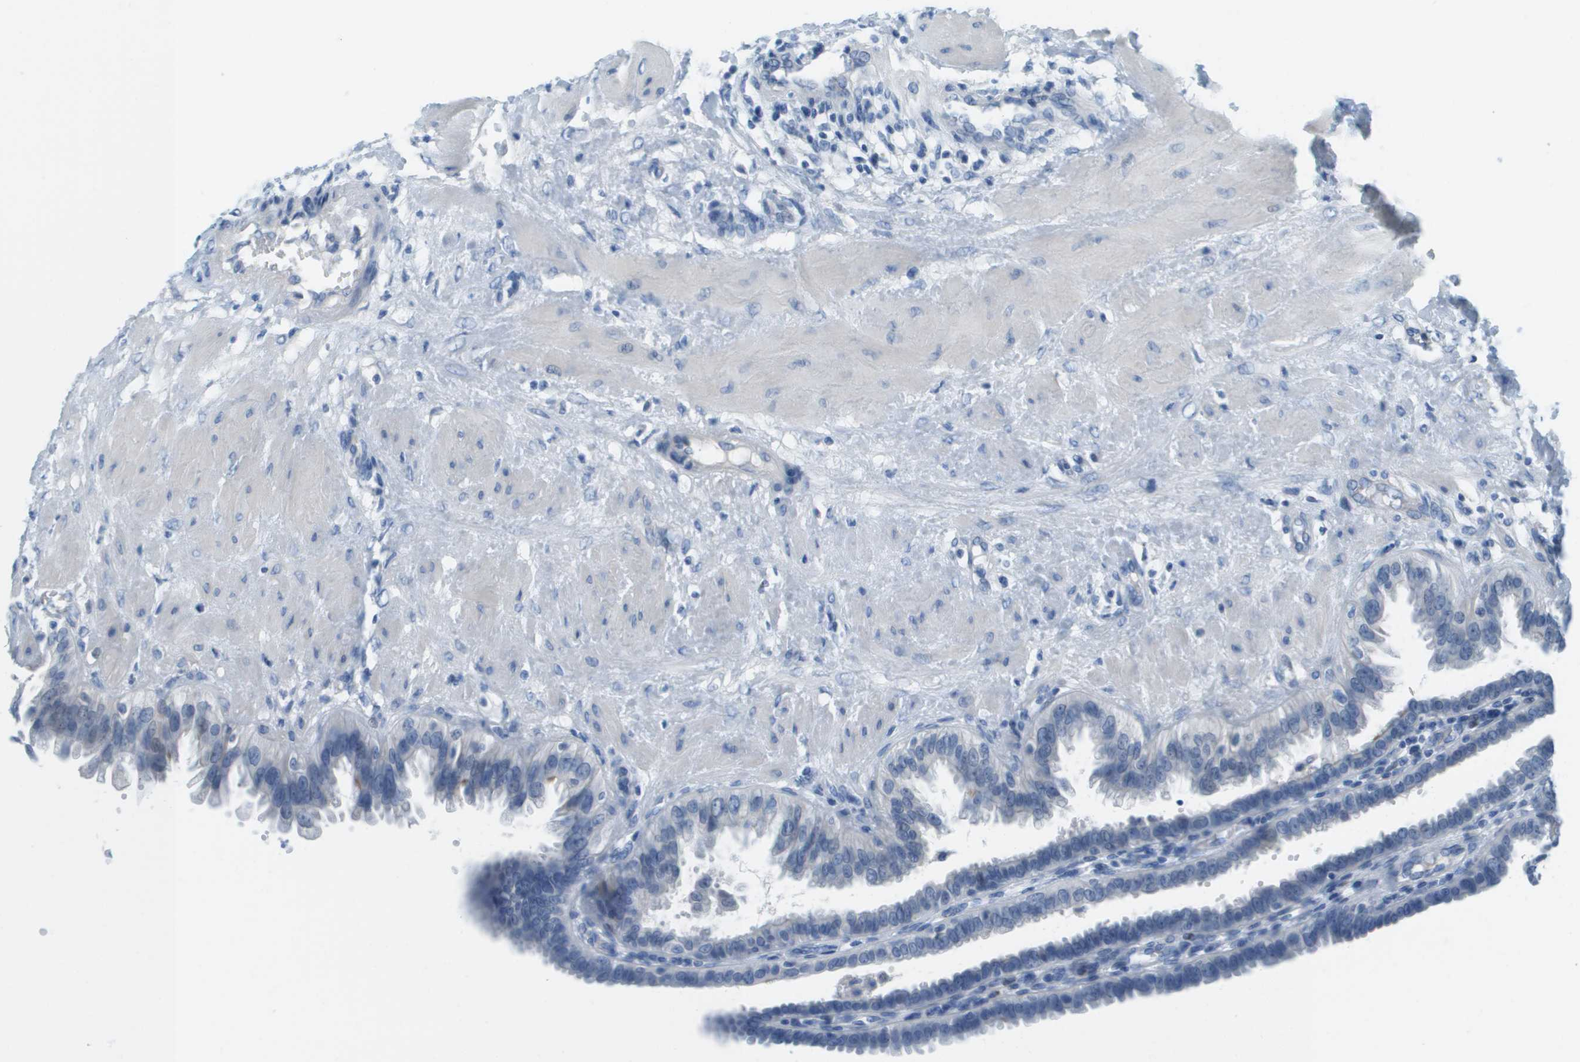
{"staining": {"intensity": "negative", "quantity": "none", "location": "none"}, "tissue": "fallopian tube", "cell_type": "Glandular cells", "image_type": "normal", "snomed": [{"axis": "morphology", "description": "Normal tissue, NOS"}, {"axis": "topography", "description": "Fallopian tube"}, {"axis": "topography", "description": "Placenta"}], "caption": "Immunohistochemistry photomicrograph of normal fallopian tube stained for a protein (brown), which reveals no expression in glandular cells.", "gene": "CDHR2", "patient": {"sex": "female", "age": 34}}